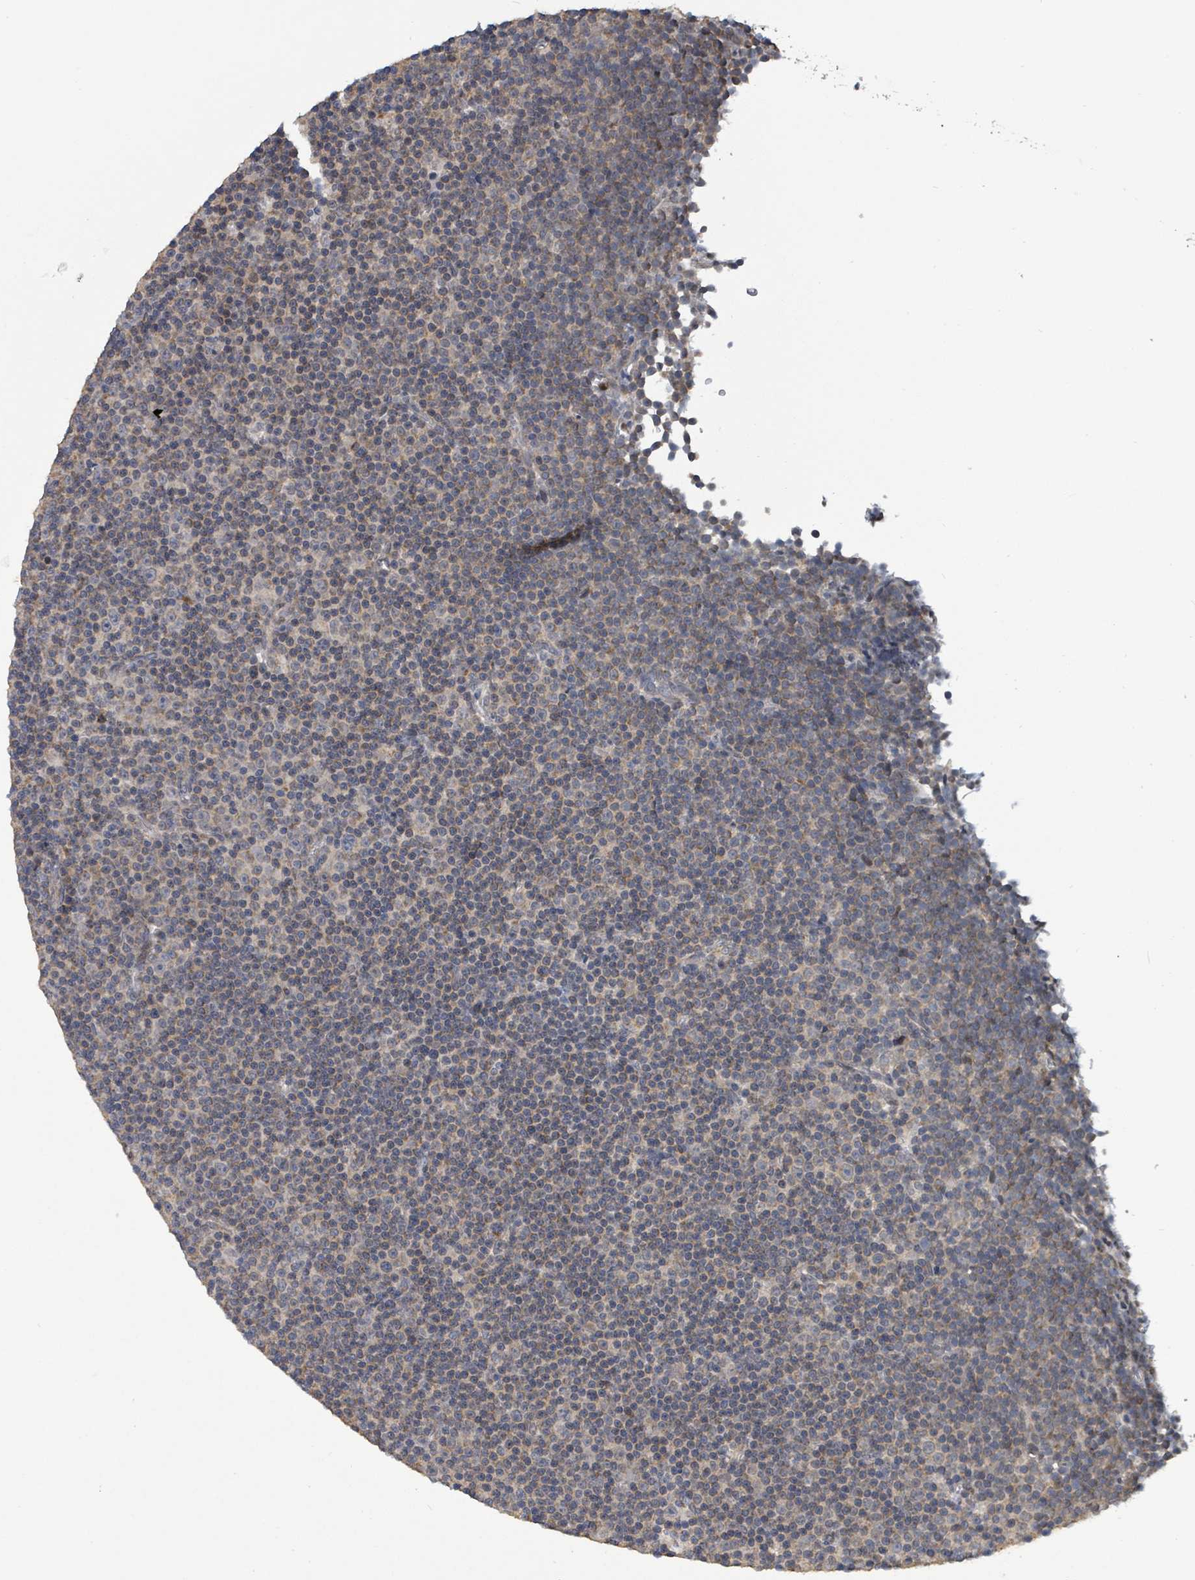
{"staining": {"intensity": "weak", "quantity": "<25%", "location": "cytoplasmic/membranous"}, "tissue": "lymphoma", "cell_type": "Tumor cells", "image_type": "cancer", "snomed": [{"axis": "morphology", "description": "Malignant lymphoma, non-Hodgkin's type, Low grade"}, {"axis": "topography", "description": "Lymph node"}], "caption": "Immunohistochemistry photomicrograph of neoplastic tissue: human lymphoma stained with DAB (3,3'-diaminobenzidine) shows no significant protein staining in tumor cells.", "gene": "COQ6", "patient": {"sex": "female", "age": 67}}